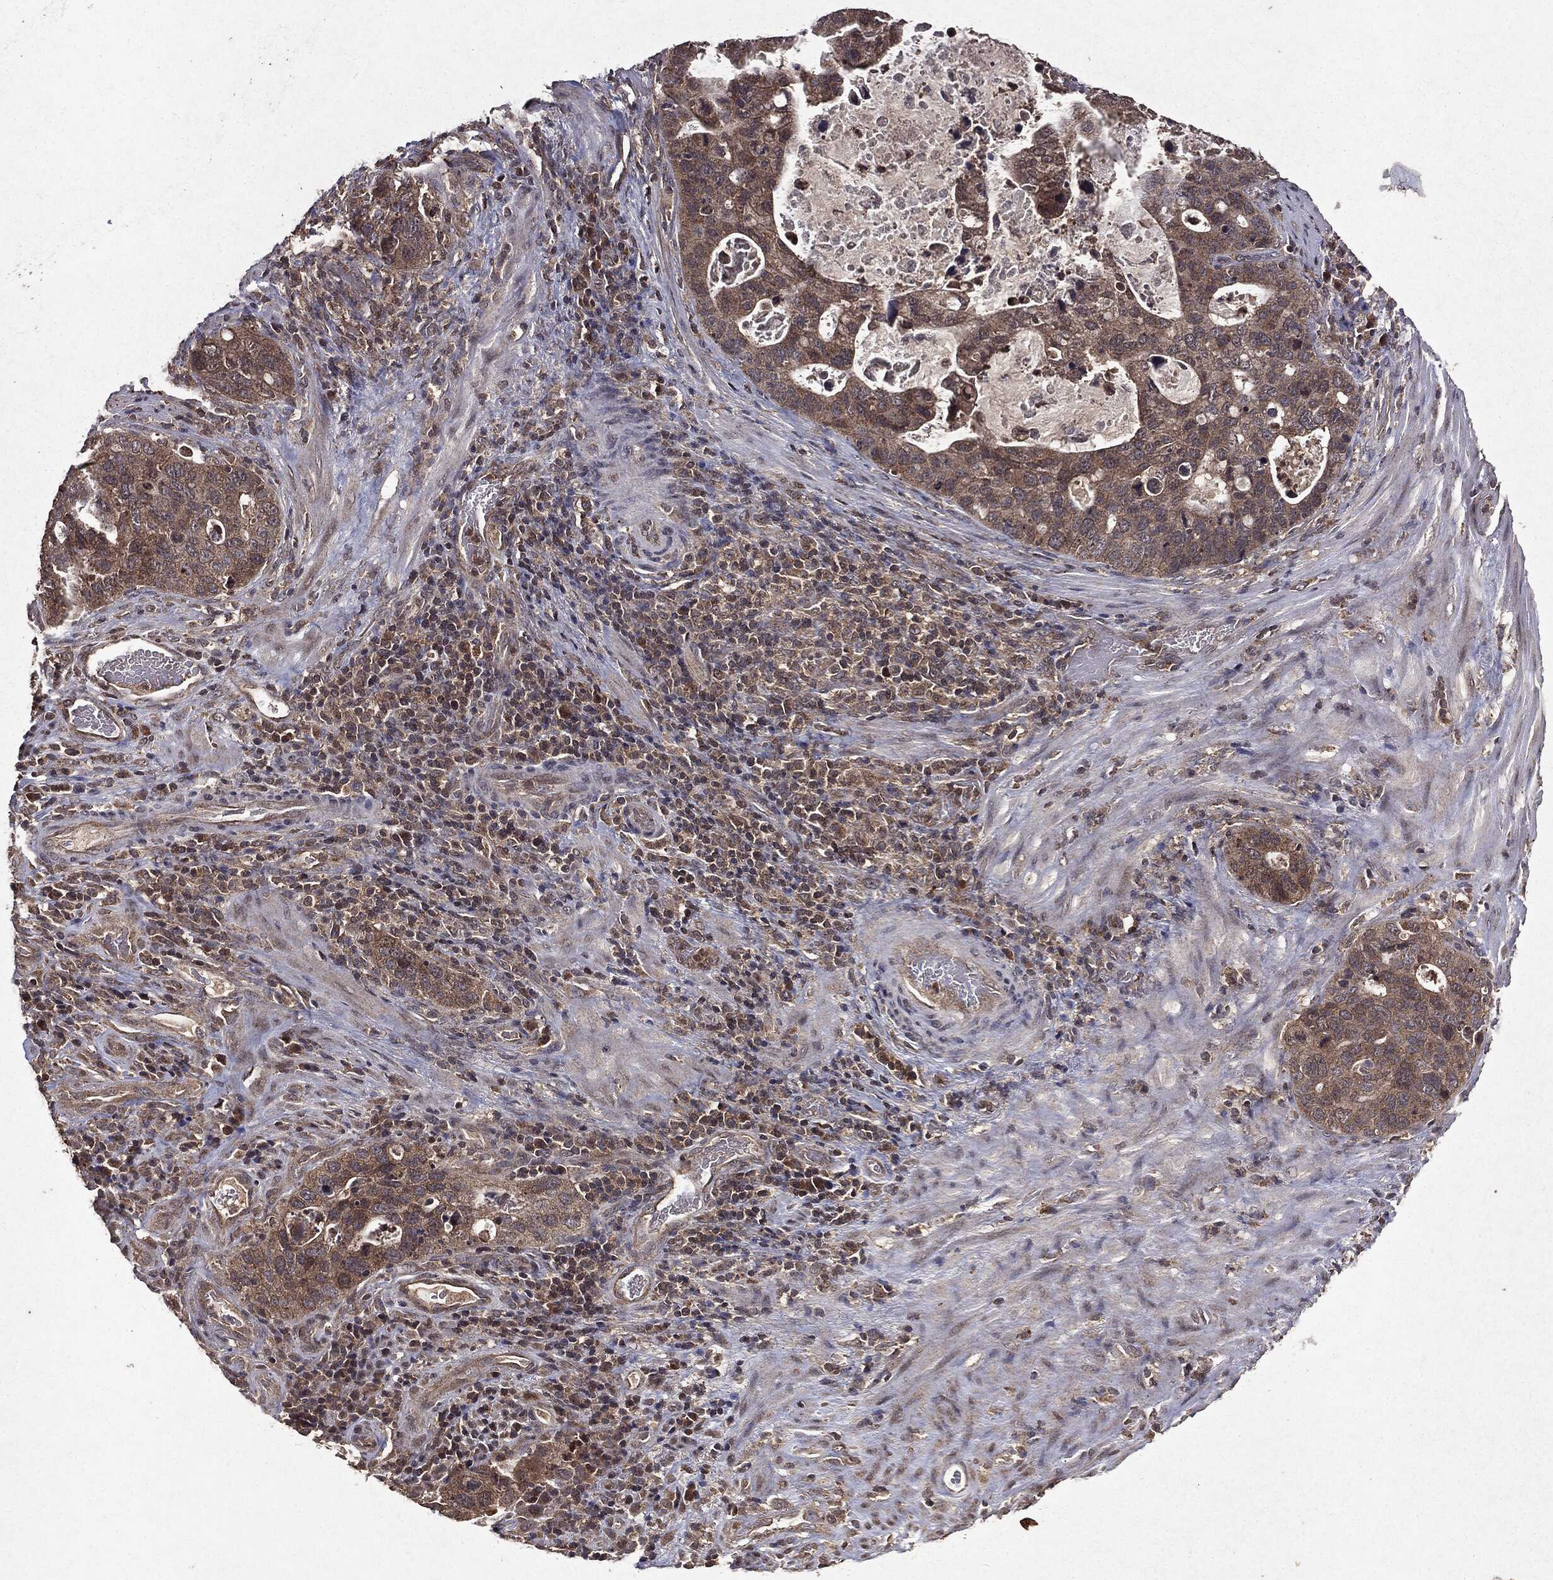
{"staining": {"intensity": "weak", "quantity": "25%-75%", "location": "cytoplasmic/membranous"}, "tissue": "stomach cancer", "cell_type": "Tumor cells", "image_type": "cancer", "snomed": [{"axis": "morphology", "description": "Adenocarcinoma, NOS"}, {"axis": "topography", "description": "Stomach"}], "caption": "Brown immunohistochemical staining in human stomach adenocarcinoma displays weak cytoplasmic/membranous positivity in about 25%-75% of tumor cells.", "gene": "MTOR", "patient": {"sex": "male", "age": 54}}